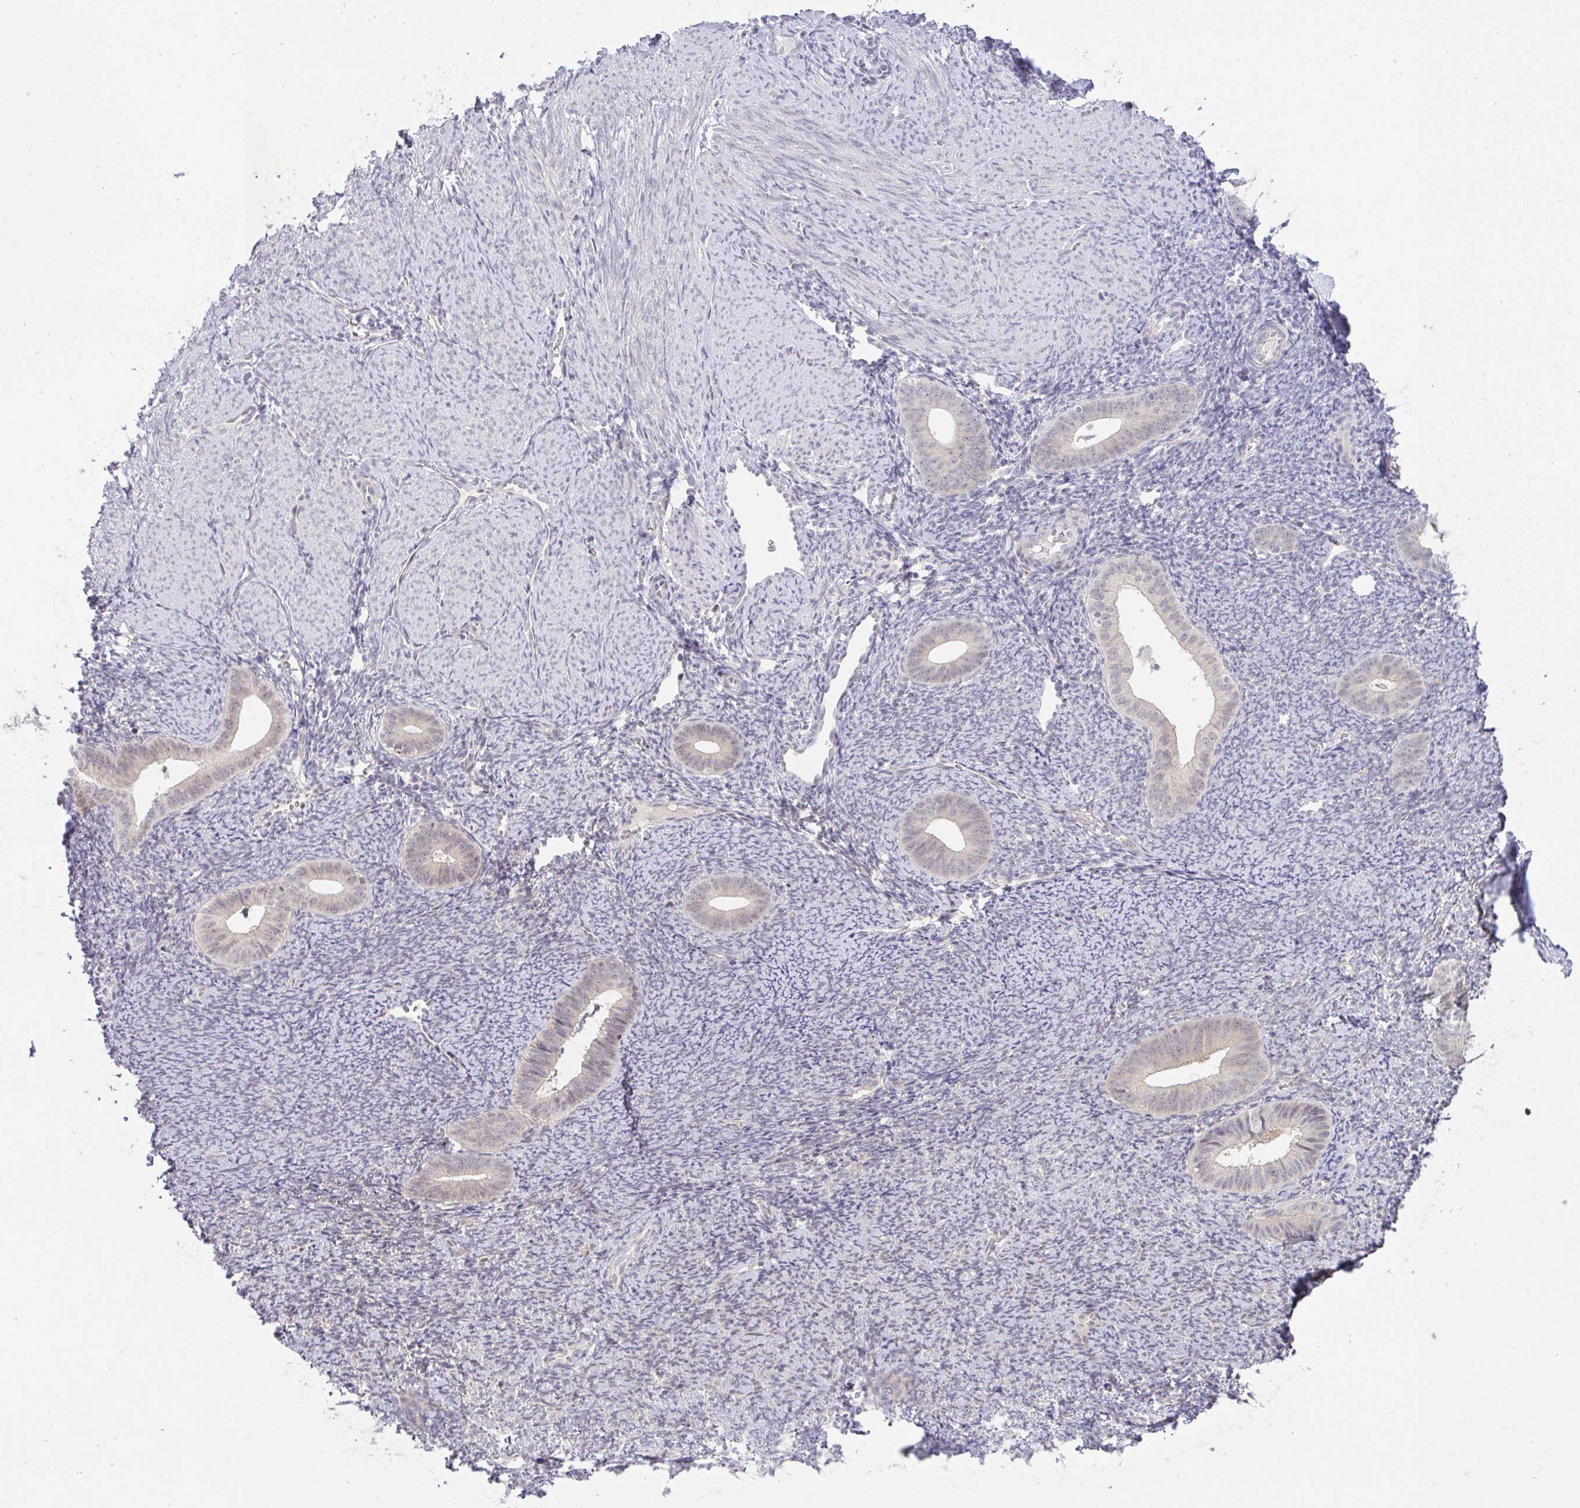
{"staining": {"intensity": "negative", "quantity": "none", "location": "none"}, "tissue": "endometrium", "cell_type": "Cells in endometrial stroma", "image_type": "normal", "snomed": [{"axis": "morphology", "description": "Normal tissue, NOS"}, {"axis": "topography", "description": "Endometrium"}], "caption": "This micrograph is of normal endometrium stained with immunohistochemistry to label a protein in brown with the nuclei are counter-stained blue. There is no expression in cells in endometrial stroma.", "gene": "CSE1L", "patient": {"sex": "female", "age": 39}}